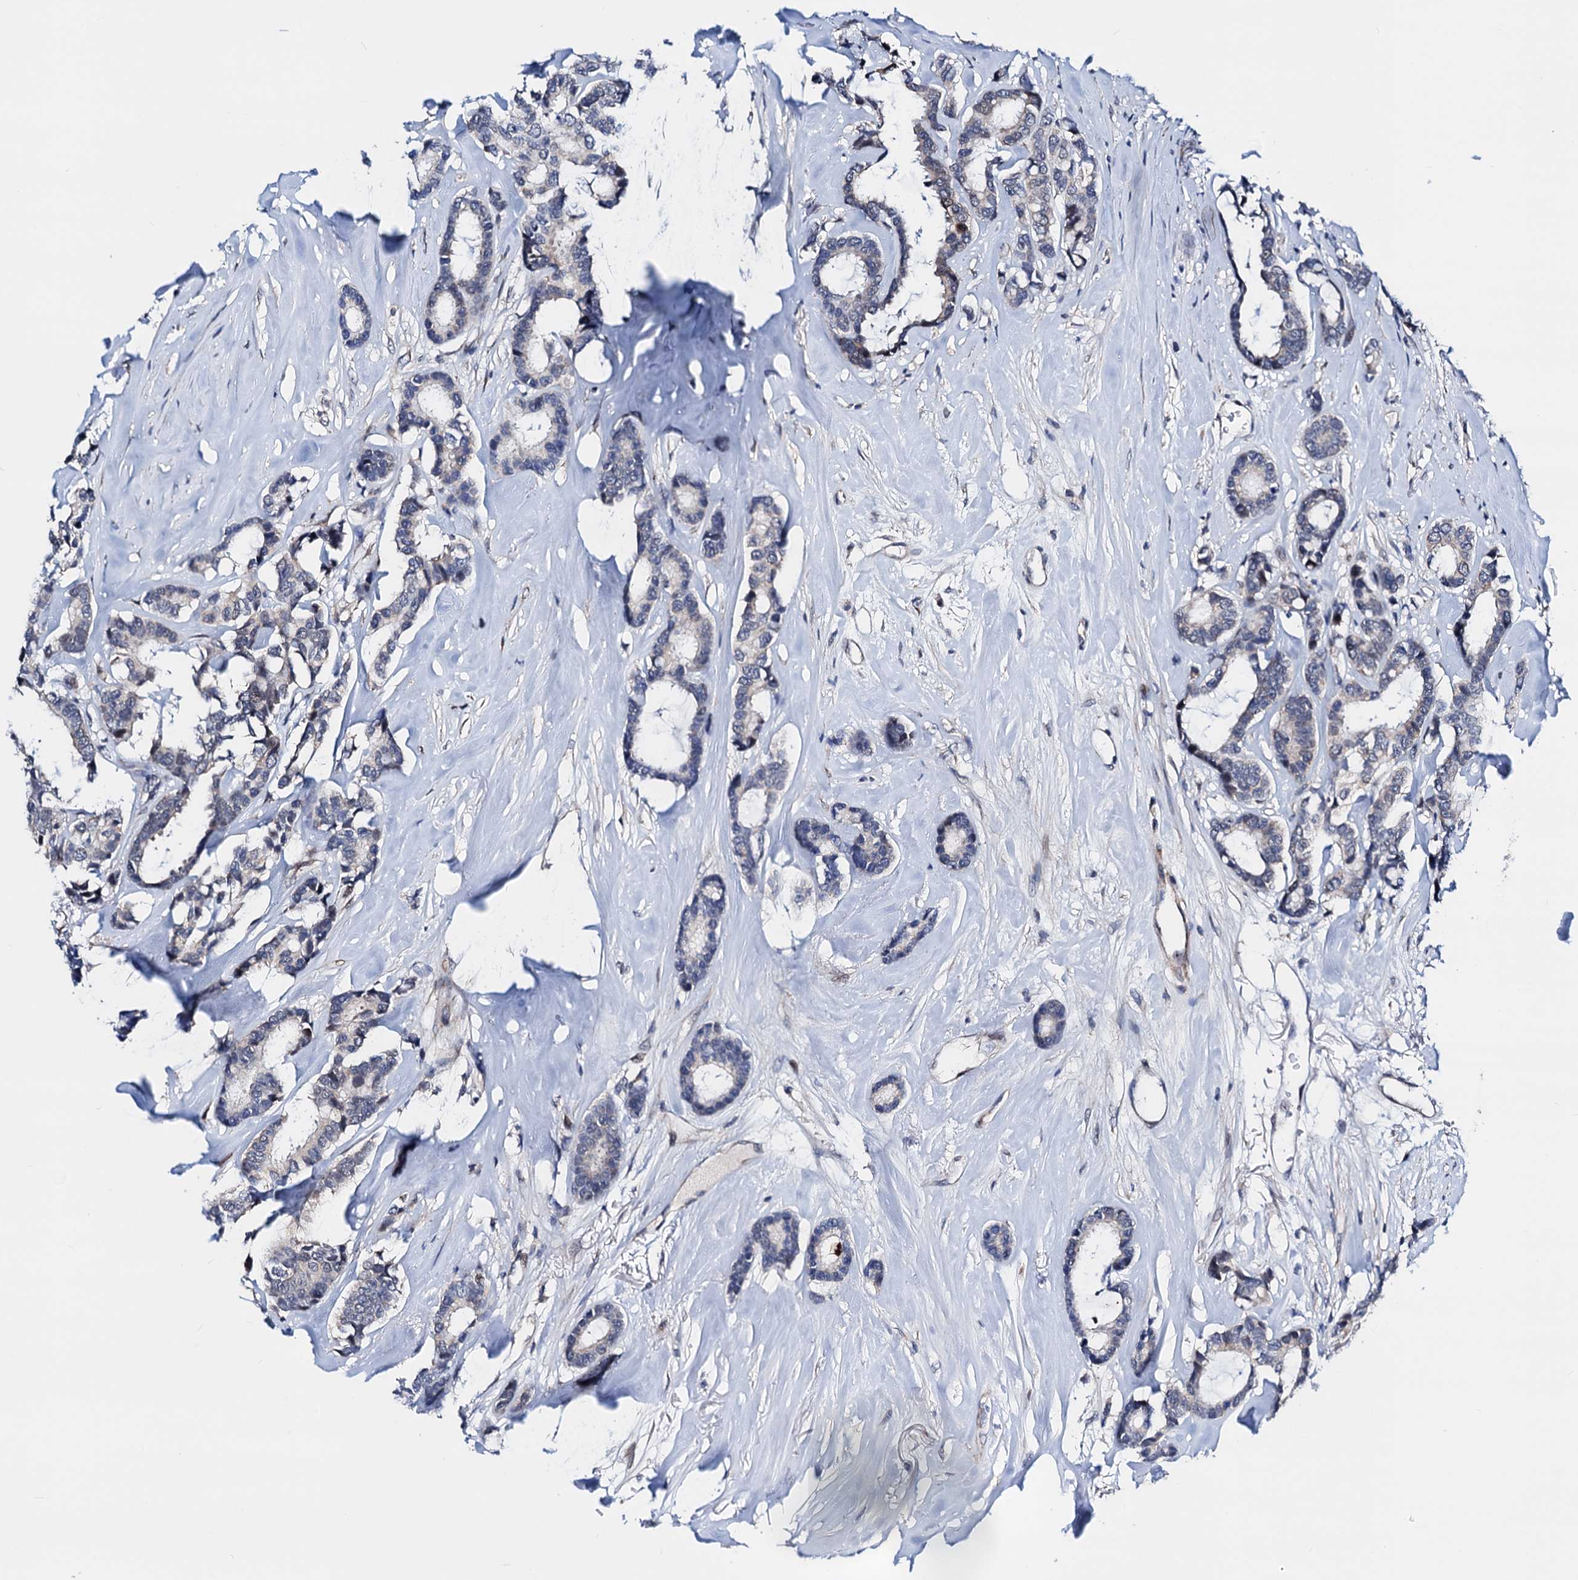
{"staining": {"intensity": "weak", "quantity": "<25%", "location": "nuclear"}, "tissue": "breast cancer", "cell_type": "Tumor cells", "image_type": "cancer", "snomed": [{"axis": "morphology", "description": "Duct carcinoma"}, {"axis": "topography", "description": "Breast"}], "caption": "DAB immunohistochemical staining of breast cancer (intraductal carcinoma) exhibits no significant expression in tumor cells.", "gene": "COA4", "patient": {"sex": "female", "age": 87}}